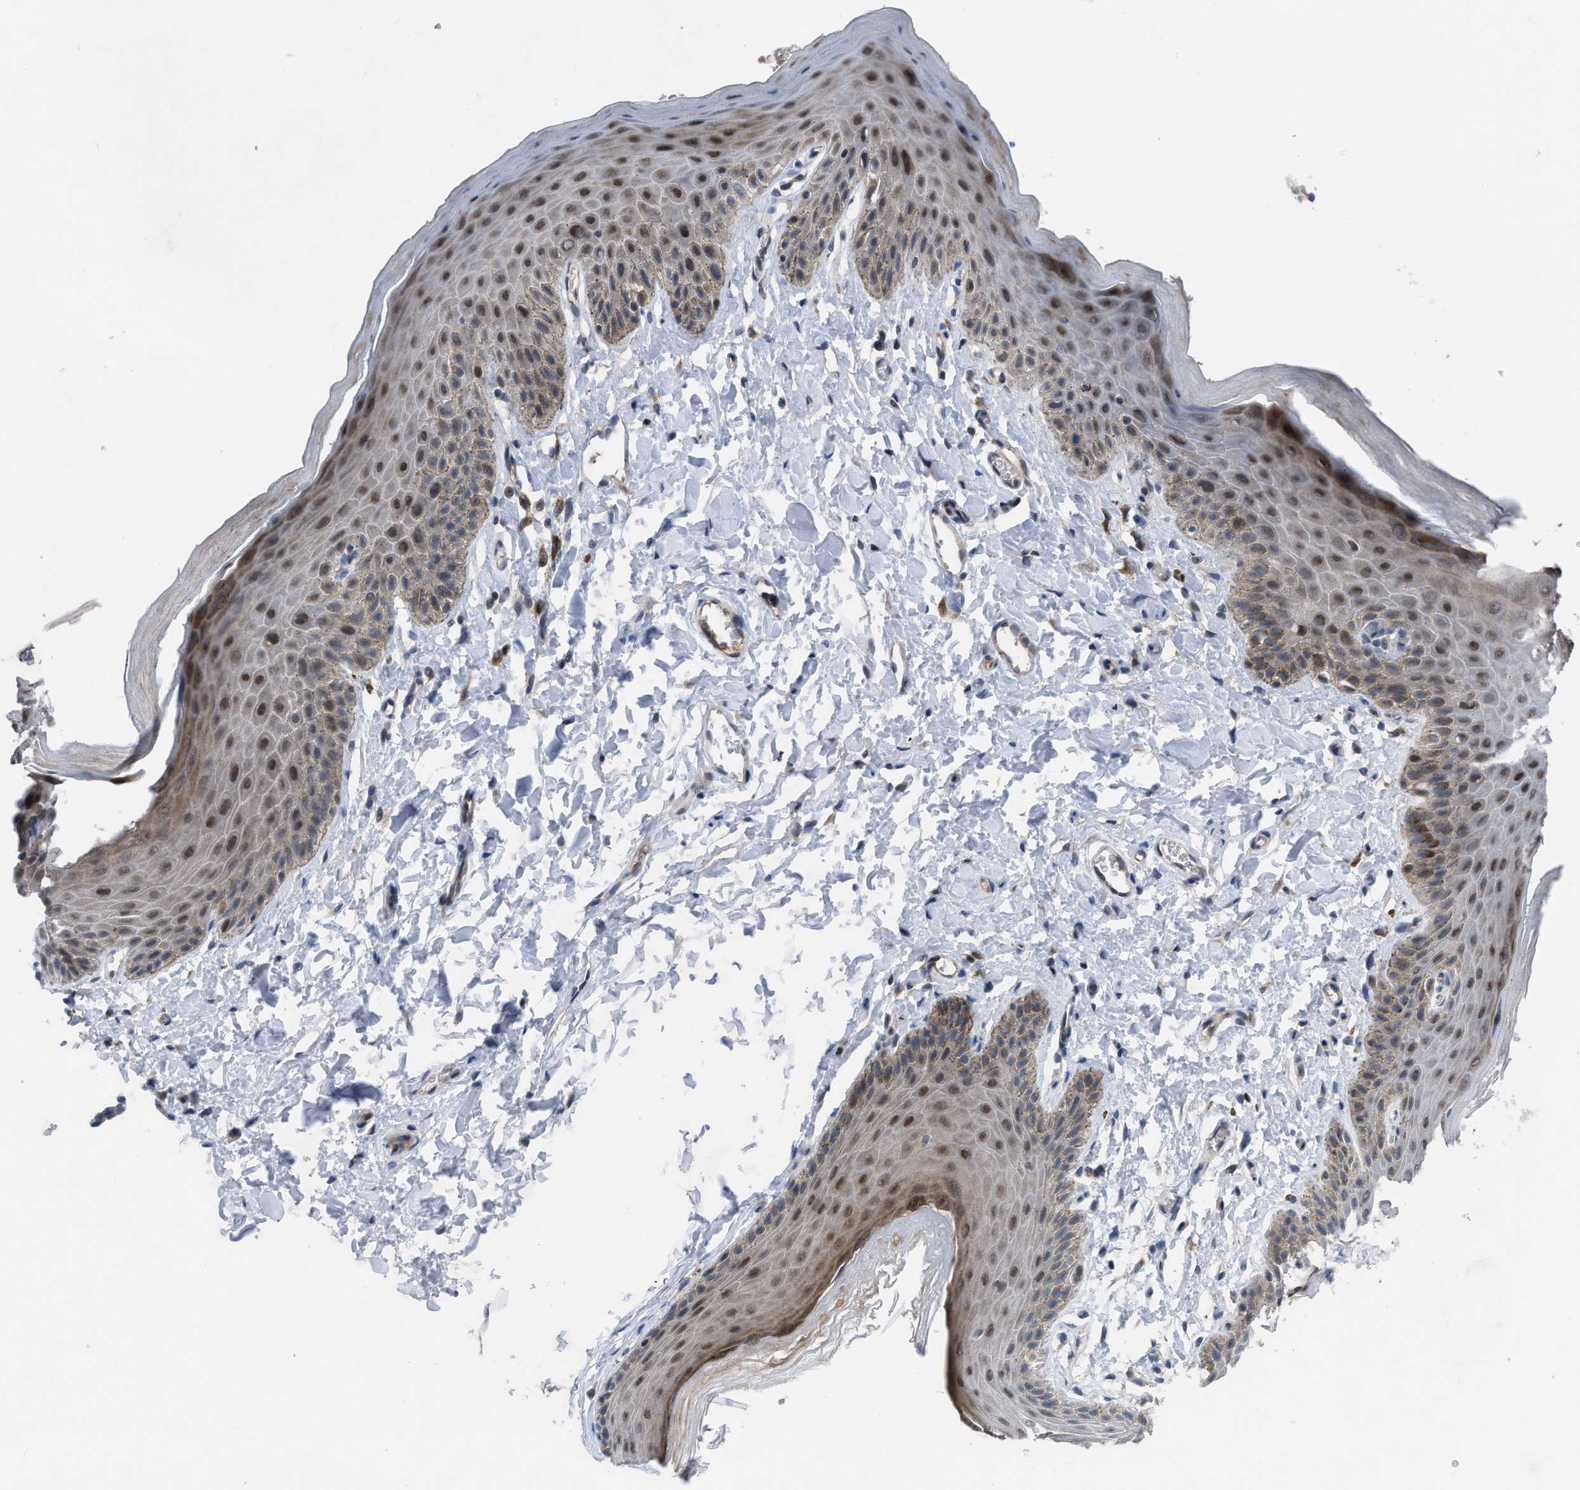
{"staining": {"intensity": "moderate", "quantity": "<25%", "location": "nuclear"}, "tissue": "skin", "cell_type": "Epidermal cells", "image_type": "normal", "snomed": [{"axis": "morphology", "description": "Normal tissue, NOS"}, {"axis": "topography", "description": "Anal"}], "caption": "An IHC photomicrograph of normal tissue is shown. Protein staining in brown labels moderate nuclear positivity in skin within epidermal cells.", "gene": "IL17RE", "patient": {"sex": "male", "age": 44}}